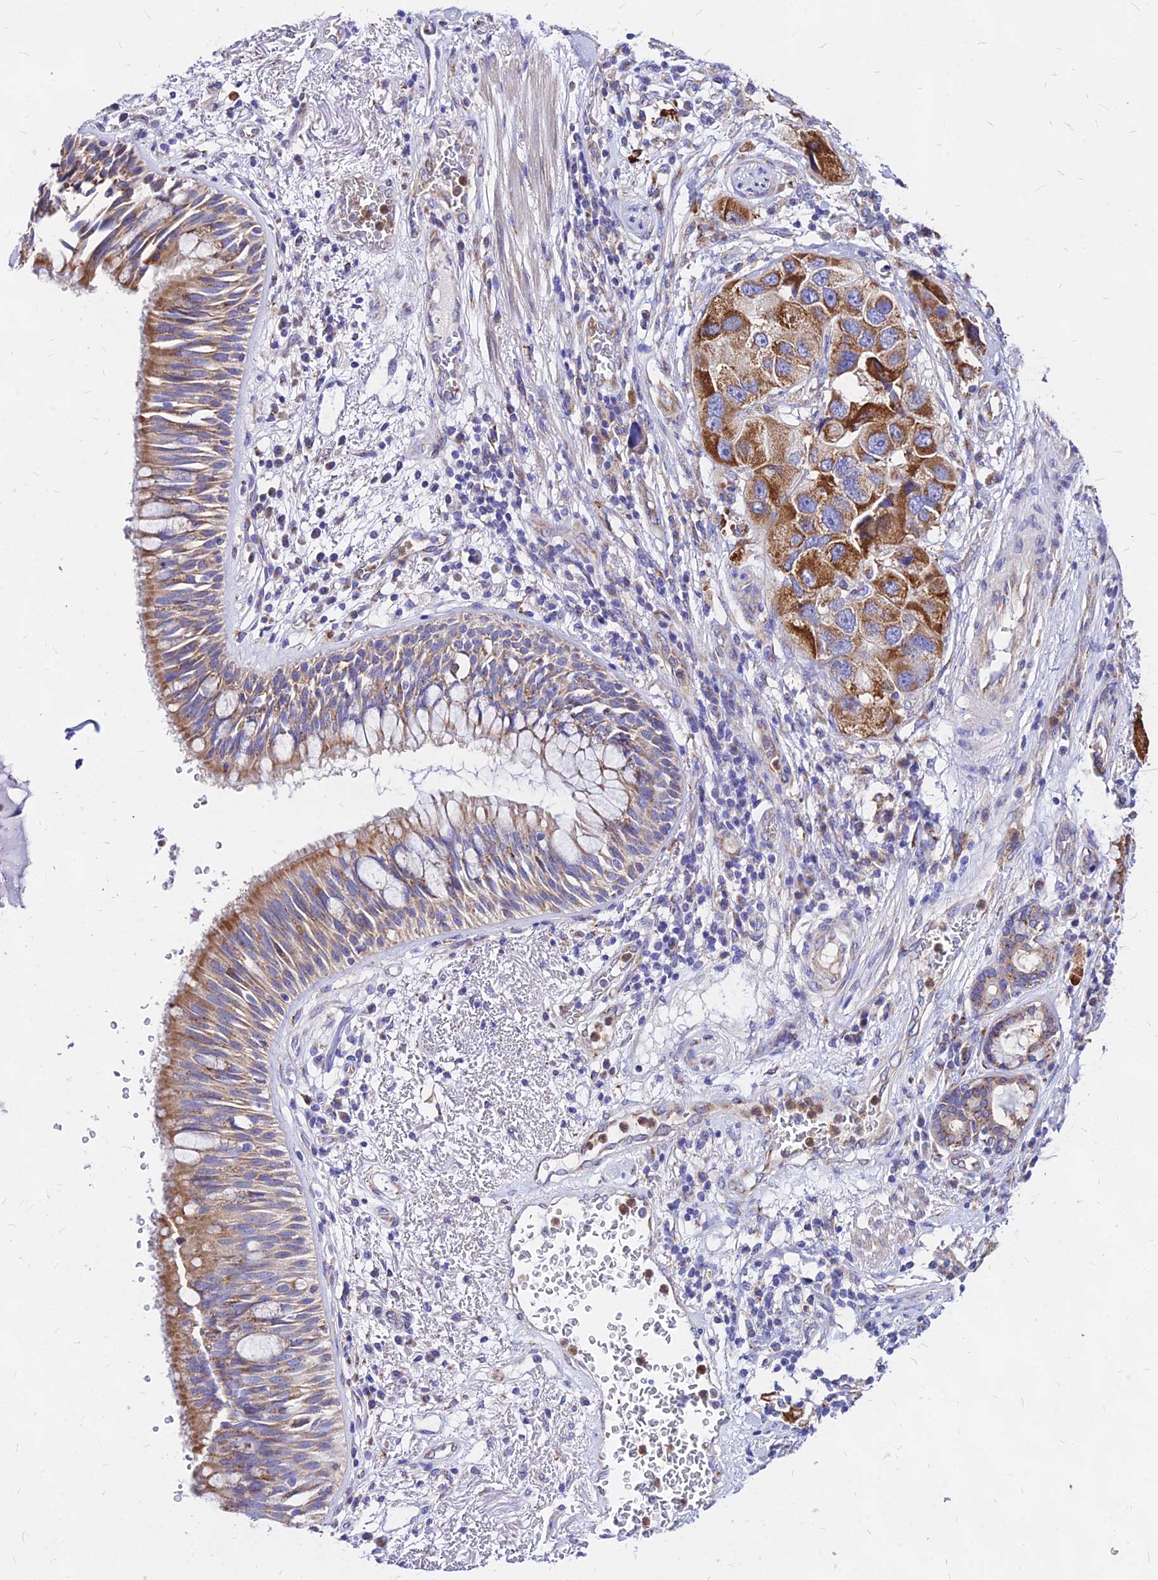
{"staining": {"intensity": "moderate", "quantity": ">75%", "location": "cytoplasmic/membranous"}, "tissue": "bronchus", "cell_type": "Respiratory epithelial cells", "image_type": "normal", "snomed": [{"axis": "morphology", "description": "Normal tissue, NOS"}, {"axis": "morphology", "description": "Adenocarcinoma, NOS"}, {"axis": "morphology", "description": "Adenocarcinoma, metastatic, NOS"}, {"axis": "topography", "description": "Lymph node"}, {"axis": "topography", "description": "Bronchus"}, {"axis": "topography", "description": "Lung"}], "caption": "Protein staining of unremarkable bronchus demonstrates moderate cytoplasmic/membranous positivity in about >75% of respiratory epithelial cells. (brown staining indicates protein expression, while blue staining denotes nuclei).", "gene": "MRPL3", "patient": {"sex": "female", "age": 54}}